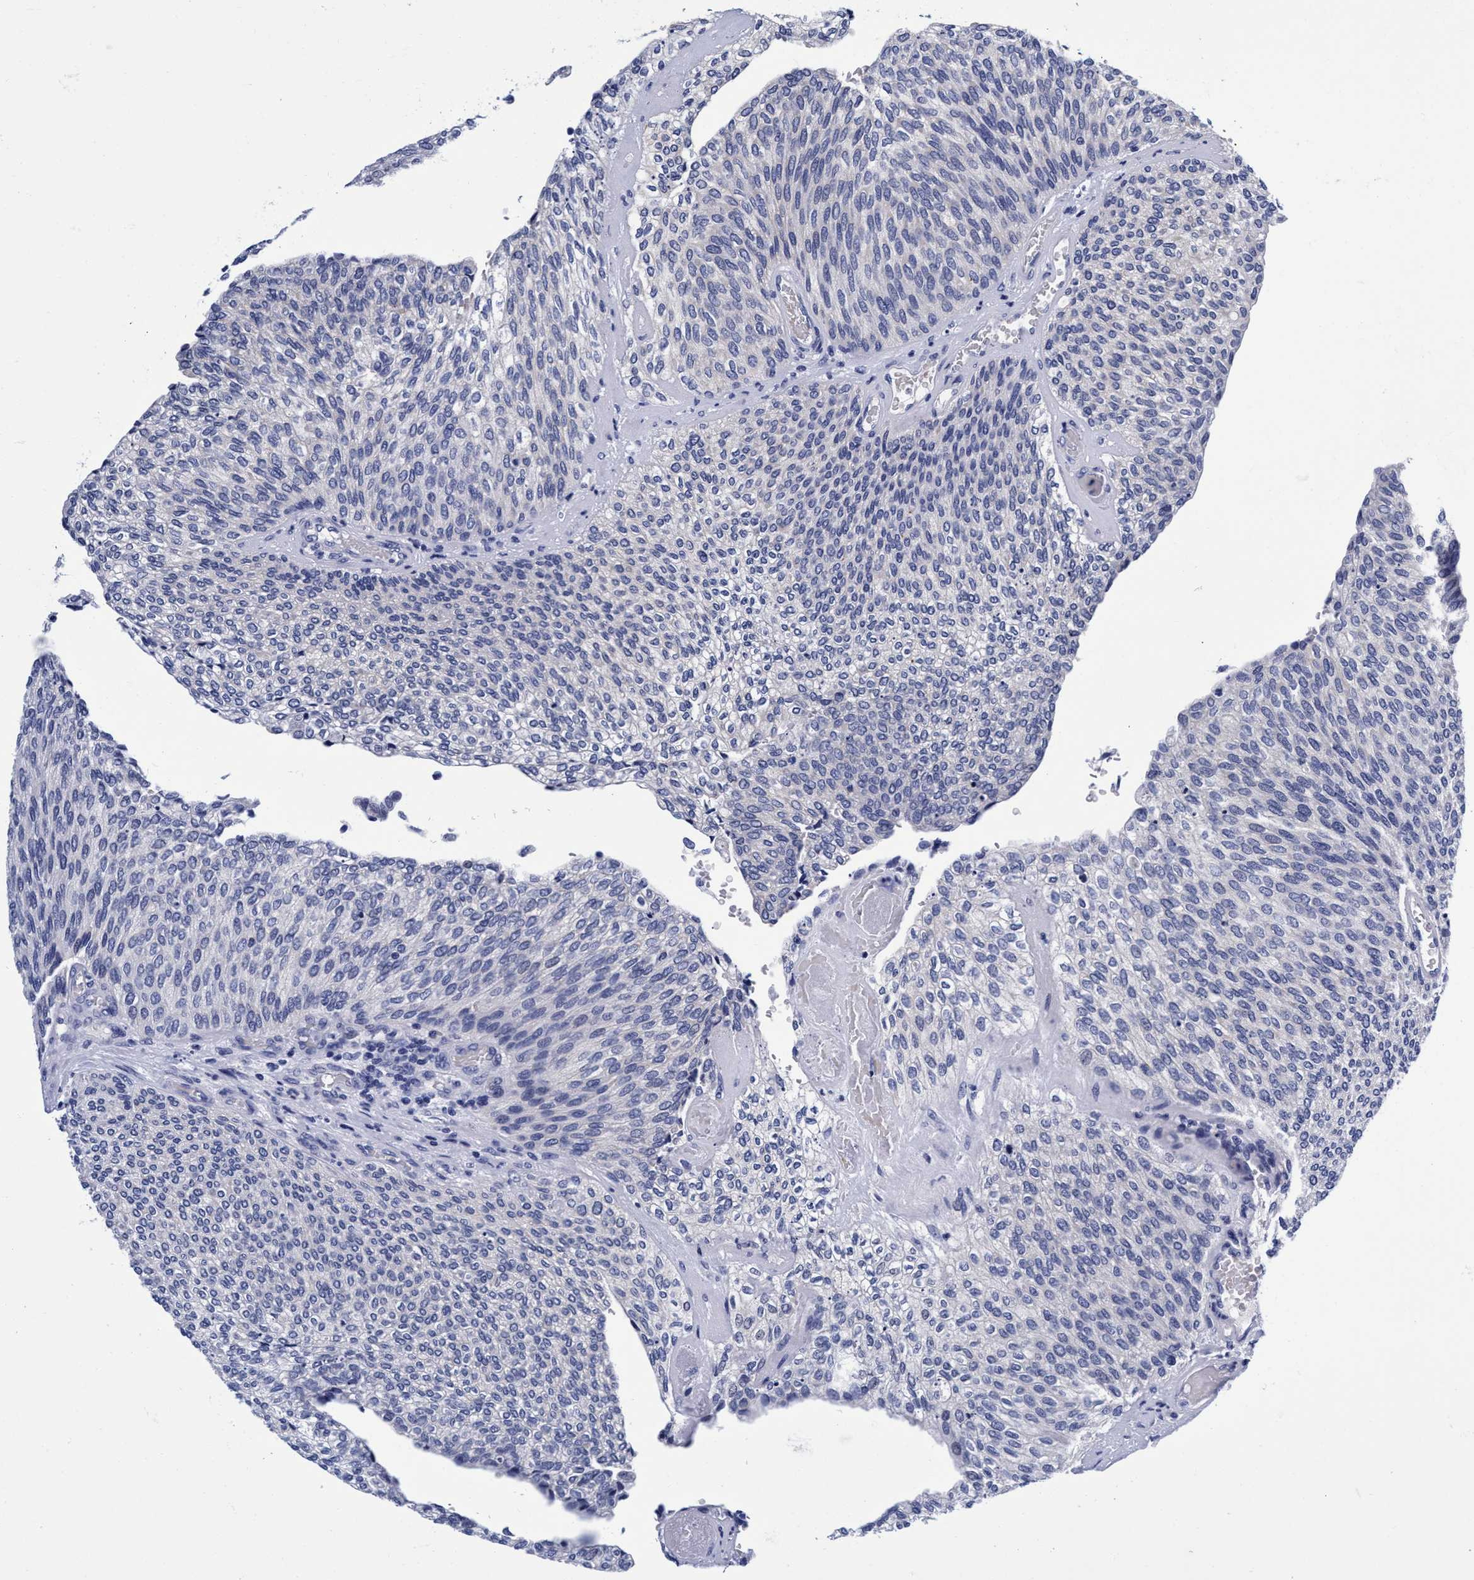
{"staining": {"intensity": "negative", "quantity": "none", "location": "none"}, "tissue": "urothelial cancer", "cell_type": "Tumor cells", "image_type": "cancer", "snomed": [{"axis": "morphology", "description": "Urothelial carcinoma, Low grade"}, {"axis": "topography", "description": "Urinary bladder"}], "caption": "Tumor cells show no significant positivity in urothelial cancer.", "gene": "PLPPR1", "patient": {"sex": "female", "age": 79}}